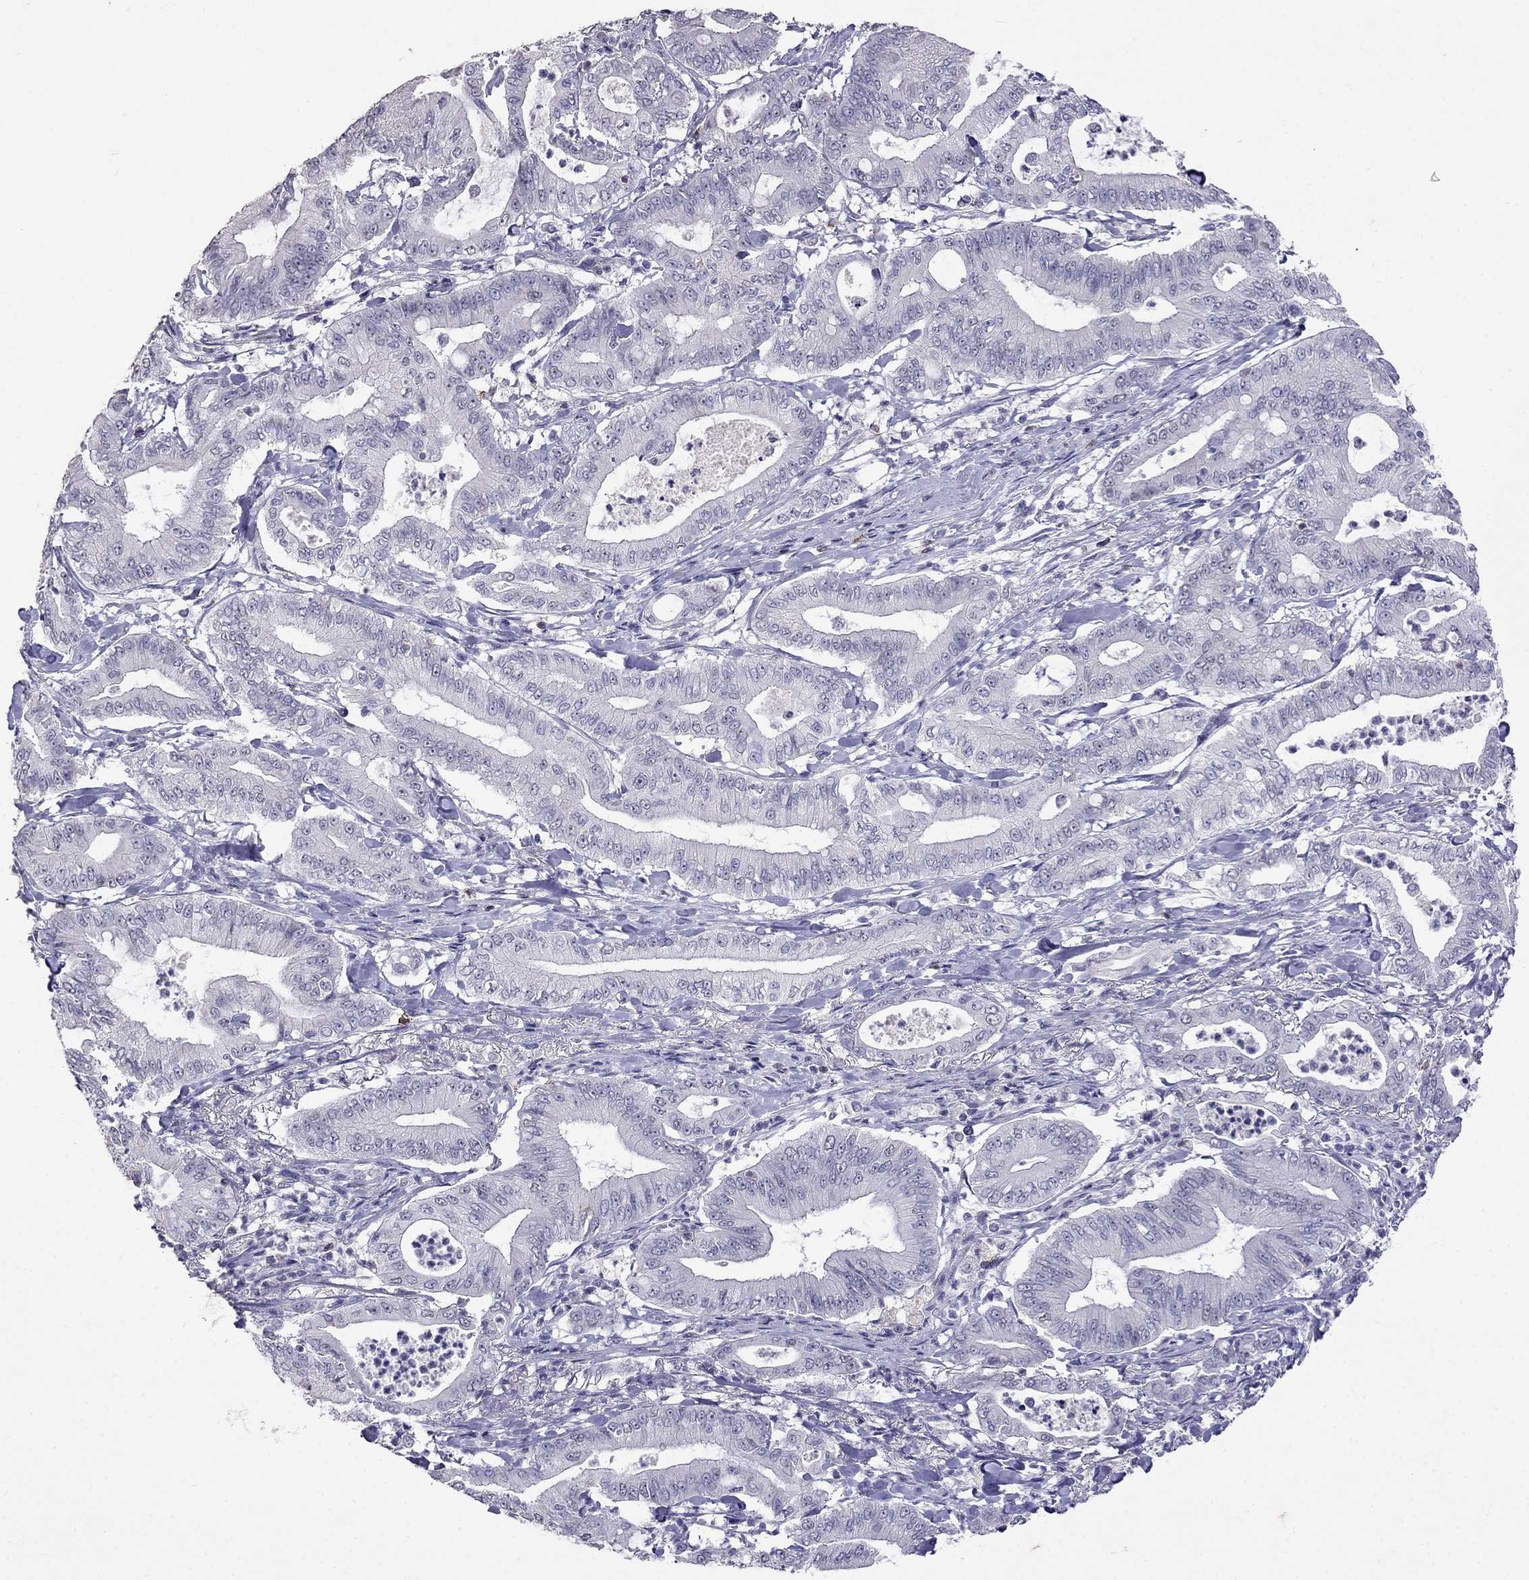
{"staining": {"intensity": "negative", "quantity": "none", "location": "none"}, "tissue": "pancreatic cancer", "cell_type": "Tumor cells", "image_type": "cancer", "snomed": [{"axis": "morphology", "description": "Adenocarcinoma, NOS"}, {"axis": "topography", "description": "Pancreas"}], "caption": "Immunohistochemistry photomicrograph of pancreatic cancer (adenocarcinoma) stained for a protein (brown), which reveals no expression in tumor cells.", "gene": "CD8B", "patient": {"sex": "male", "age": 71}}